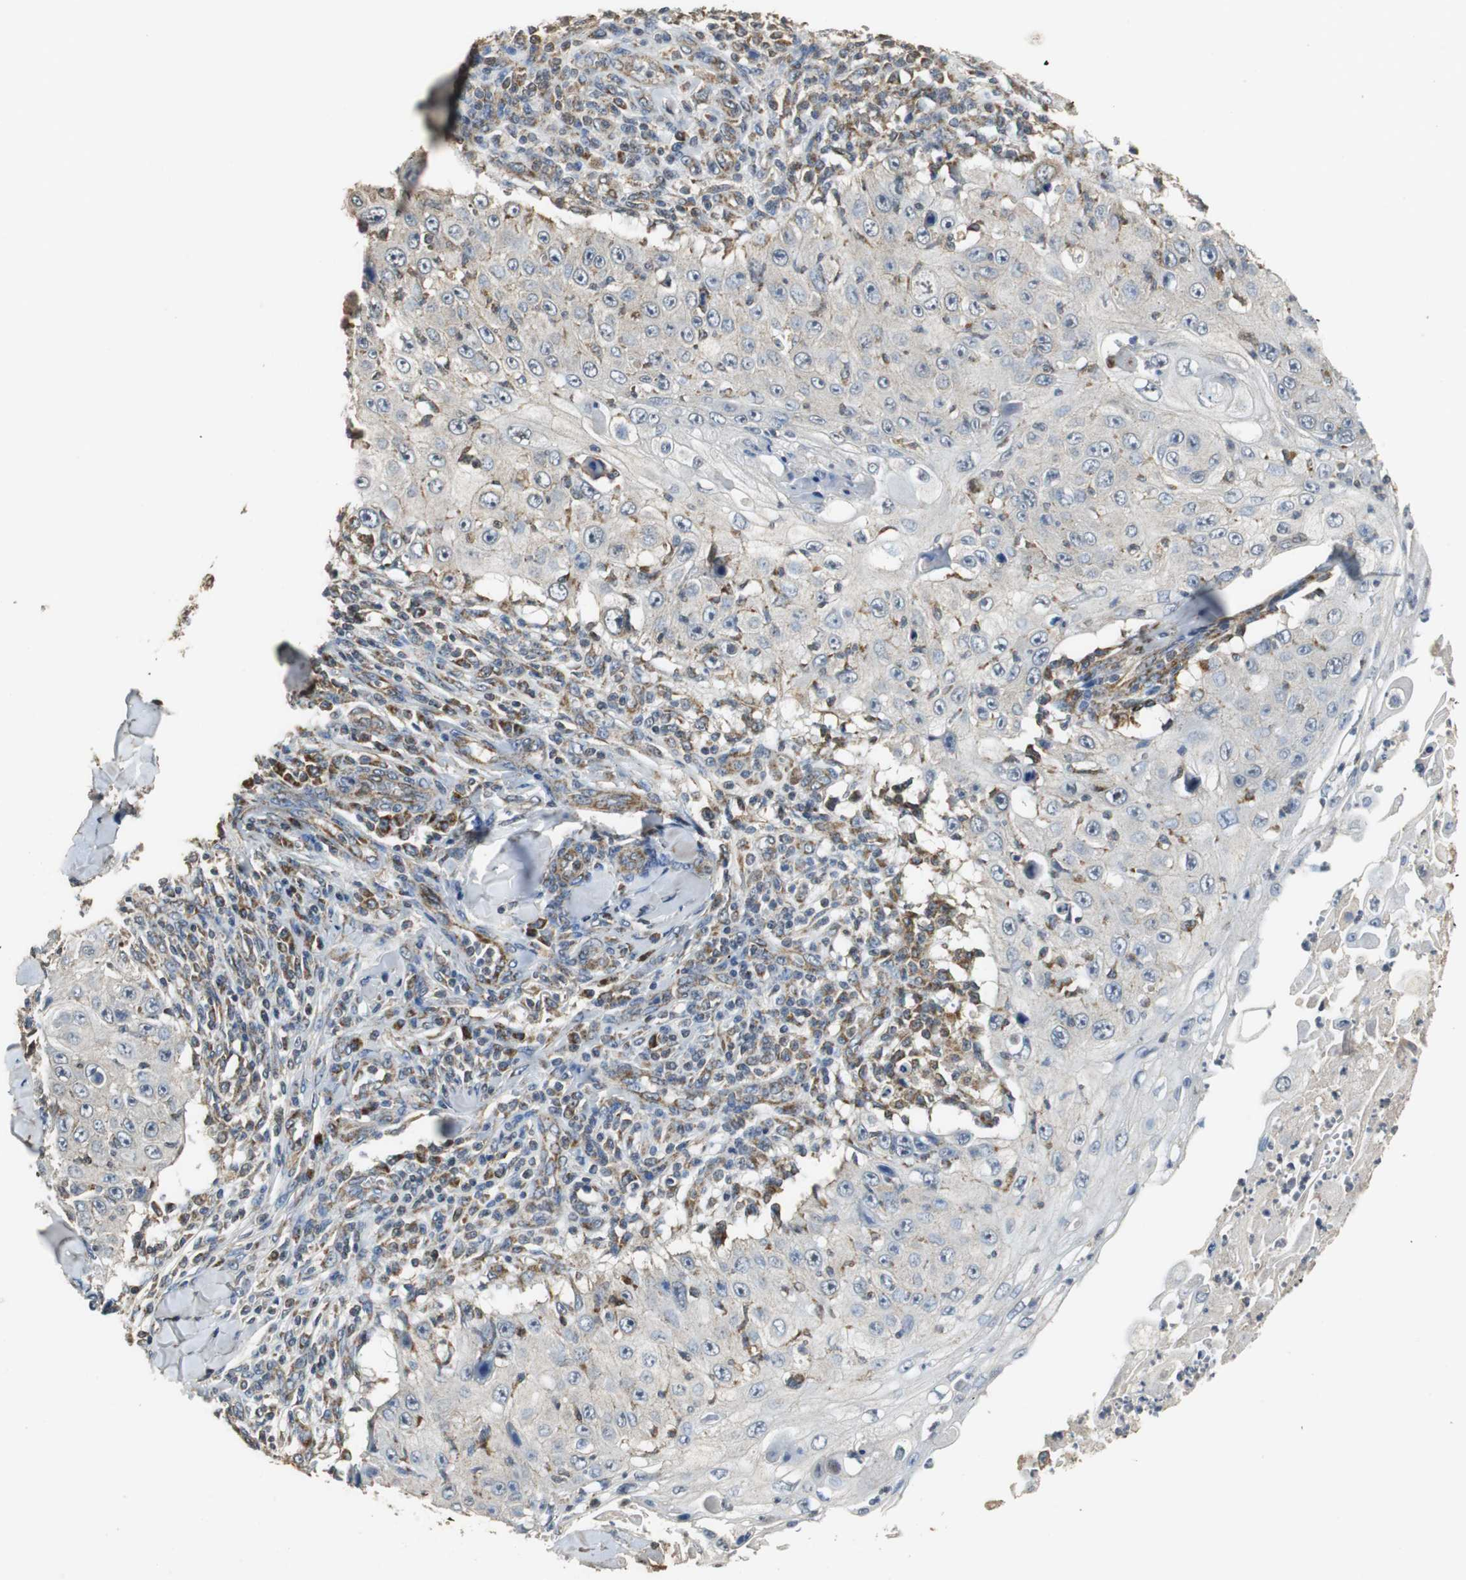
{"staining": {"intensity": "negative", "quantity": "none", "location": "none"}, "tissue": "skin cancer", "cell_type": "Tumor cells", "image_type": "cancer", "snomed": [{"axis": "morphology", "description": "Squamous cell carcinoma, NOS"}, {"axis": "topography", "description": "Skin"}], "caption": "Immunohistochemistry (IHC) photomicrograph of neoplastic tissue: skin cancer (squamous cell carcinoma) stained with DAB demonstrates no significant protein staining in tumor cells. Nuclei are stained in blue.", "gene": "NNT", "patient": {"sex": "male", "age": 86}}